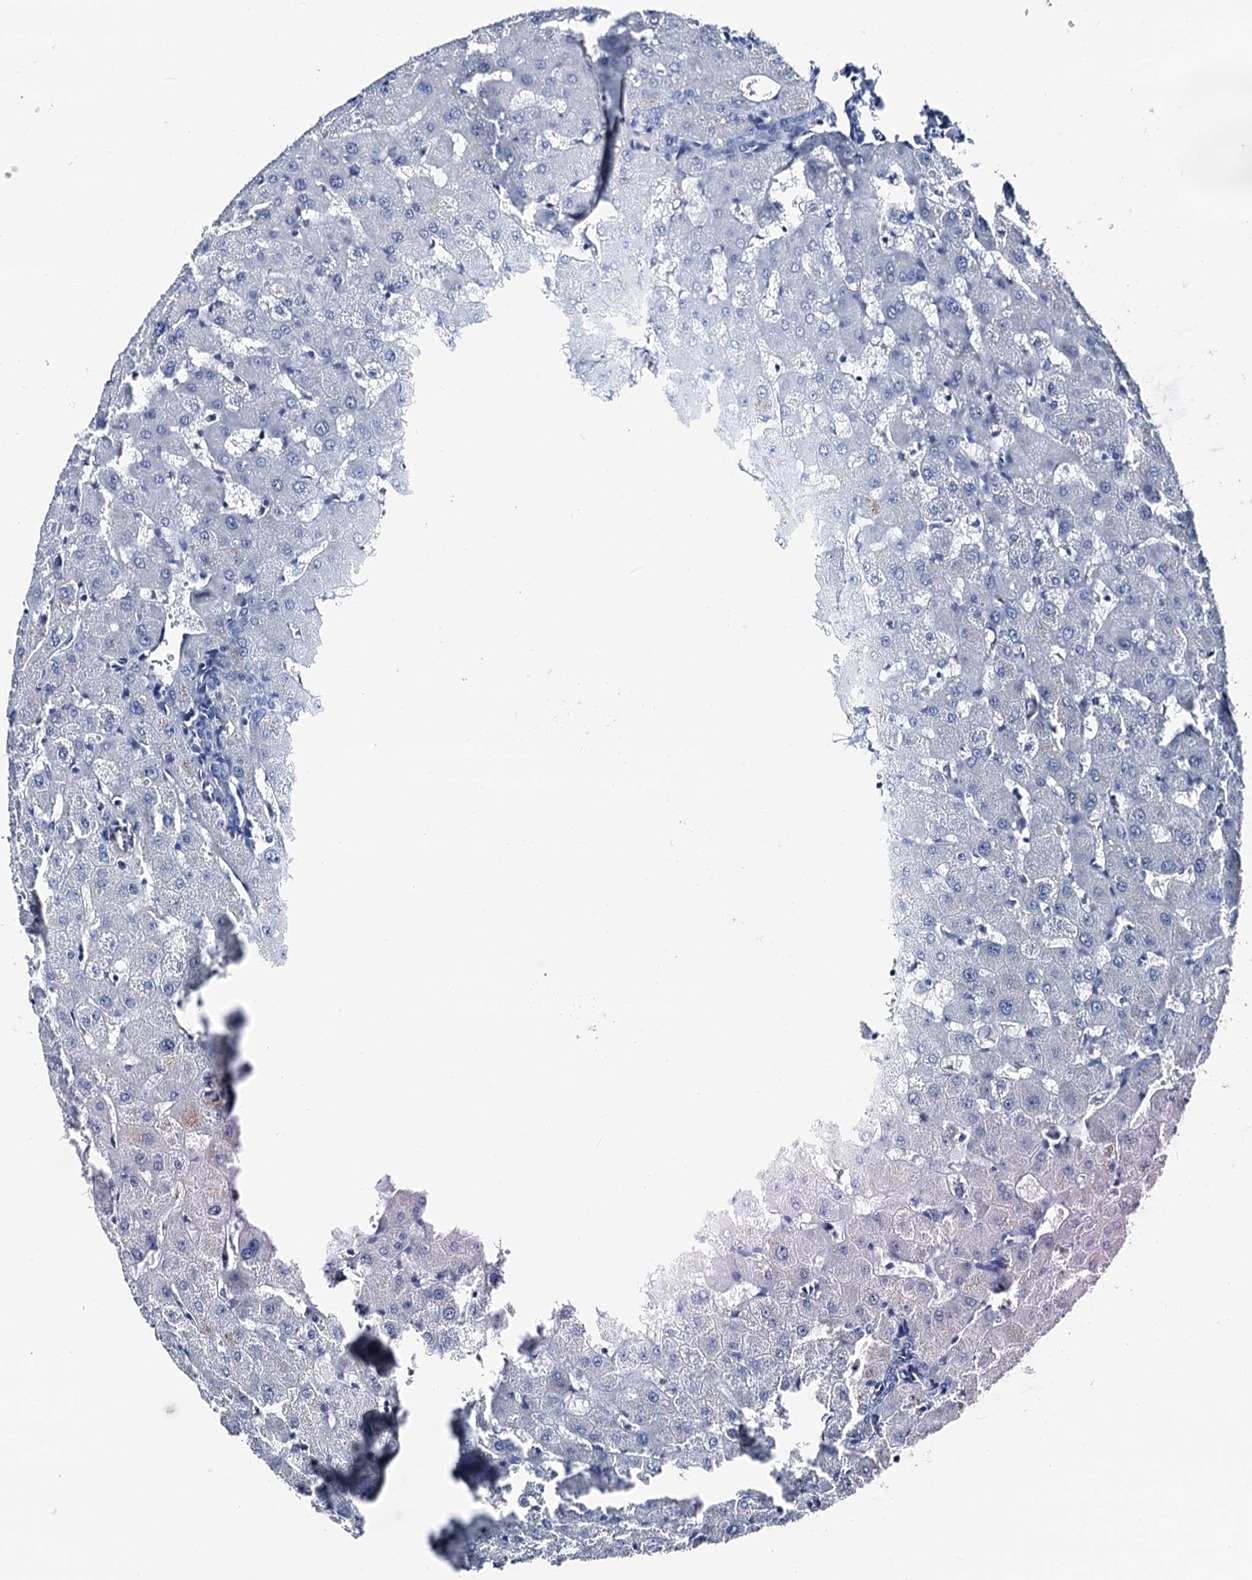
{"staining": {"intensity": "negative", "quantity": "none", "location": "none"}, "tissue": "liver", "cell_type": "Cholangiocytes", "image_type": "normal", "snomed": [{"axis": "morphology", "description": "Normal tissue, NOS"}, {"axis": "topography", "description": "Liver"}], "caption": "DAB (3,3'-diaminobenzidine) immunohistochemical staining of benign human liver displays no significant positivity in cholangiocytes.", "gene": "TRAFD1", "patient": {"sex": "female", "age": 63}}